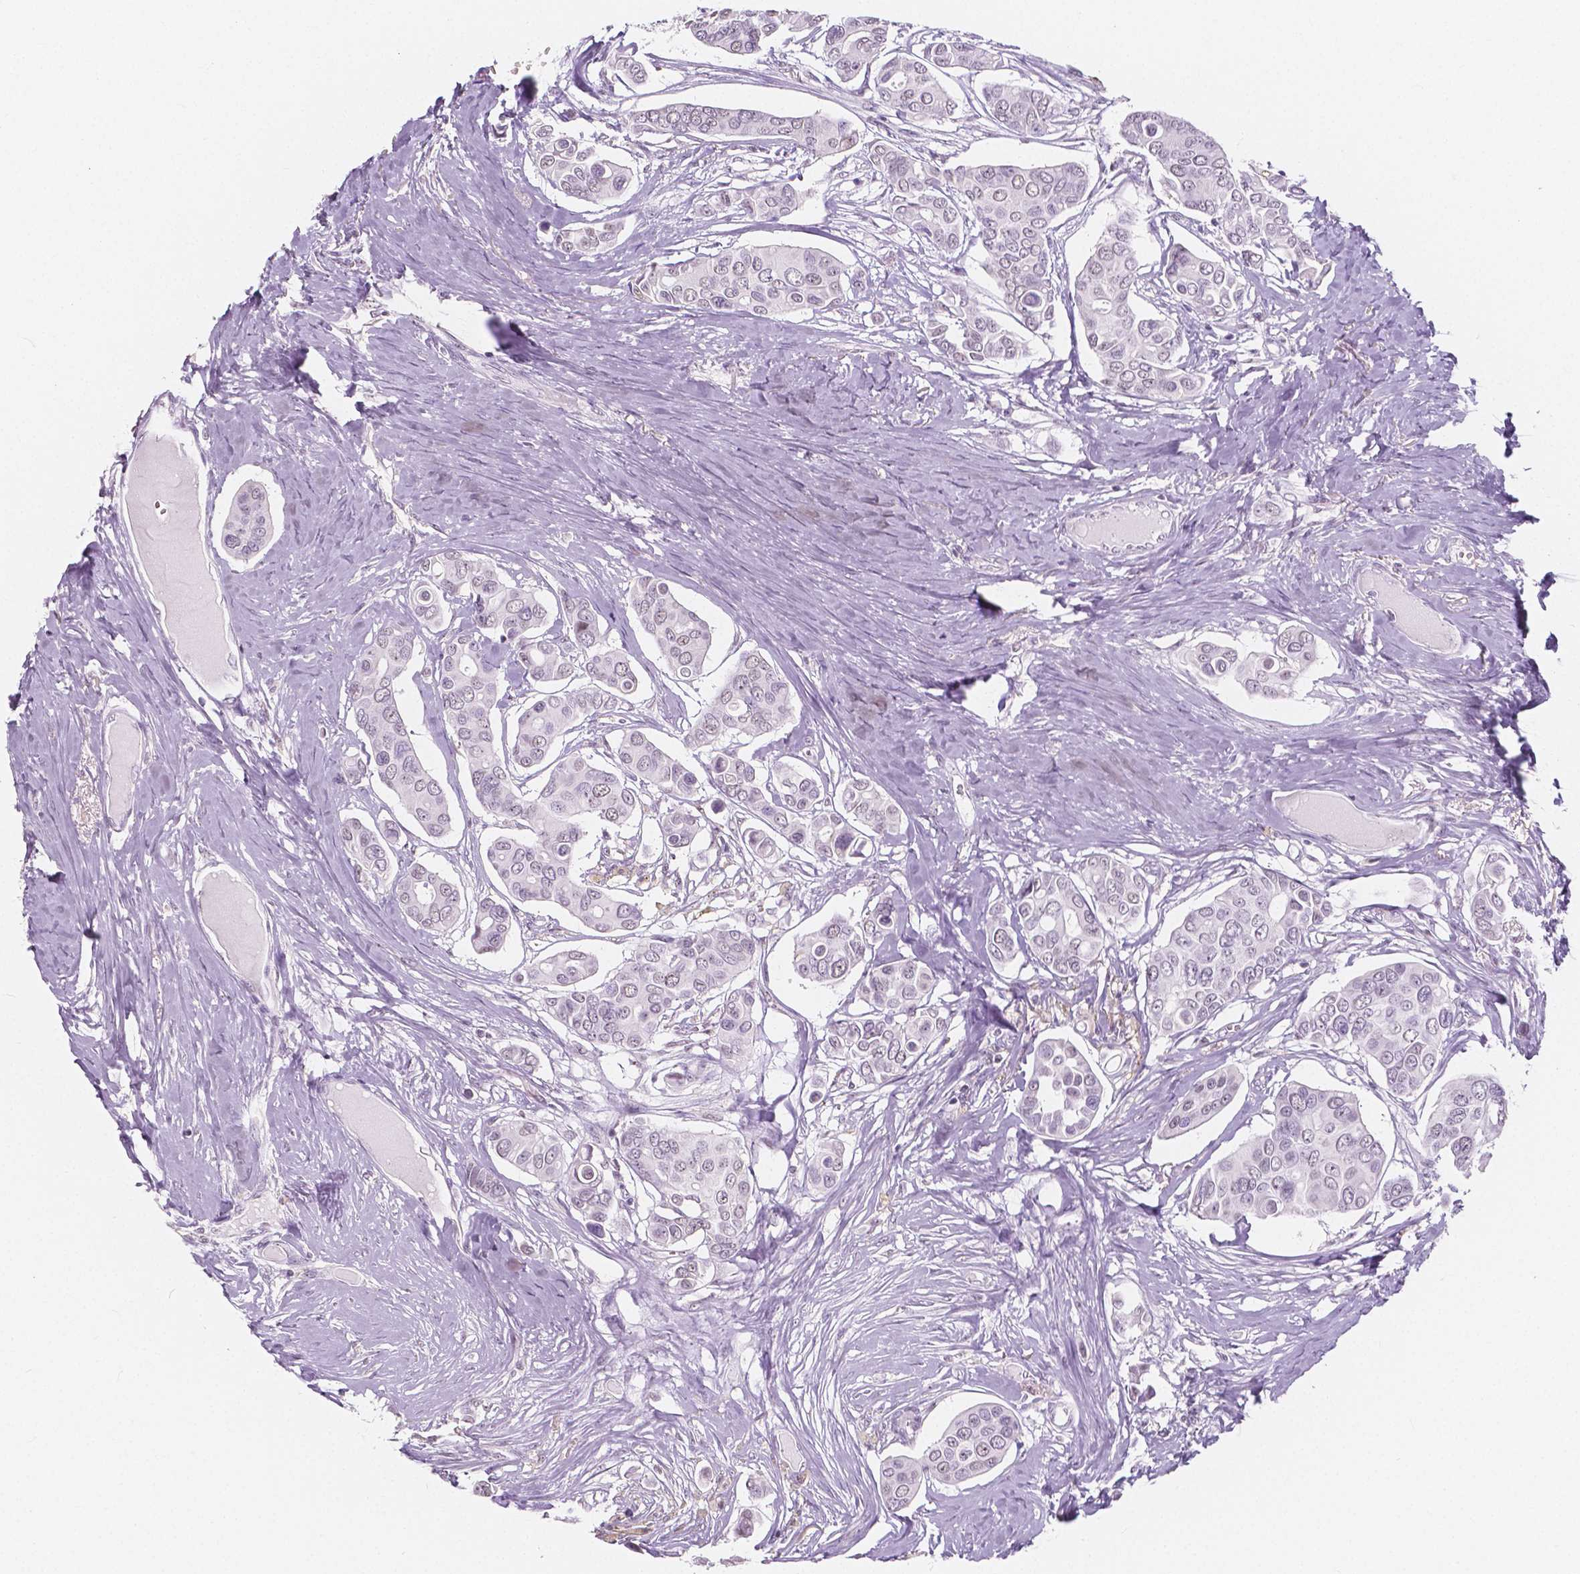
{"staining": {"intensity": "negative", "quantity": "none", "location": "none"}, "tissue": "breast cancer", "cell_type": "Tumor cells", "image_type": "cancer", "snomed": [{"axis": "morphology", "description": "Duct carcinoma"}, {"axis": "topography", "description": "Breast"}], "caption": "IHC histopathology image of human infiltrating ductal carcinoma (breast) stained for a protein (brown), which demonstrates no expression in tumor cells.", "gene": "NOLC1", "patient": {"sex": "female", "age": 54}}